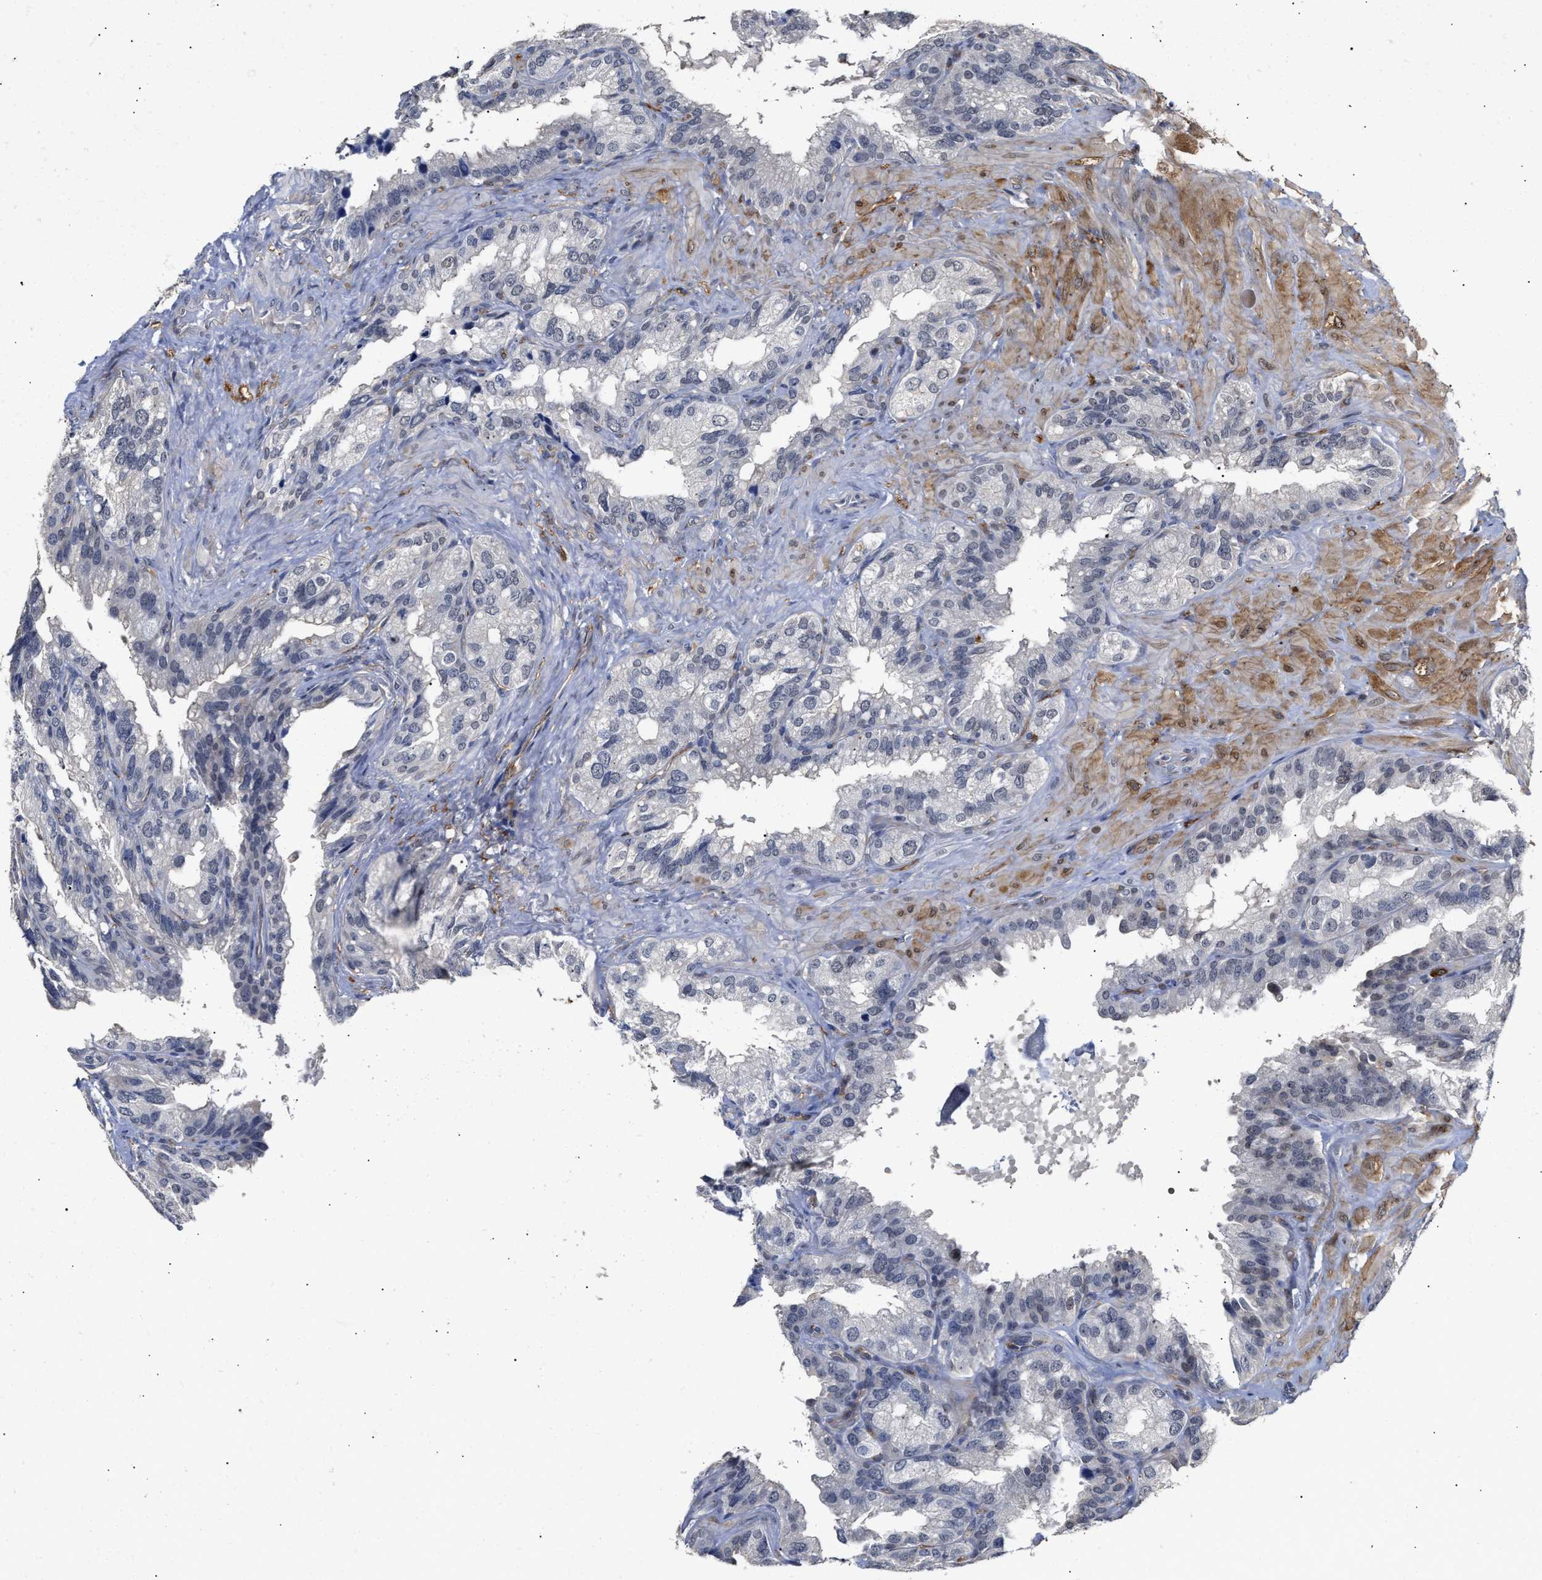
{"staining": {"intensity": "negative", "quantity": "none", "location": "none"}, "tissue": "seminal vesicle", "cell_type": "Glandular cells", "image_type": "normal", "snomed": [{"axis": "morphology", "description": "Normal tissue, NOS"}, {"axis": "topography", "description": "Seminal veicle"}], "caption": "The immunohistochemistry (IHC) image has no significant positivity in glandular cells of seminal vesicle.", "gene": "AHNAK2", "patient": {"sex": "male", "age": 68}}